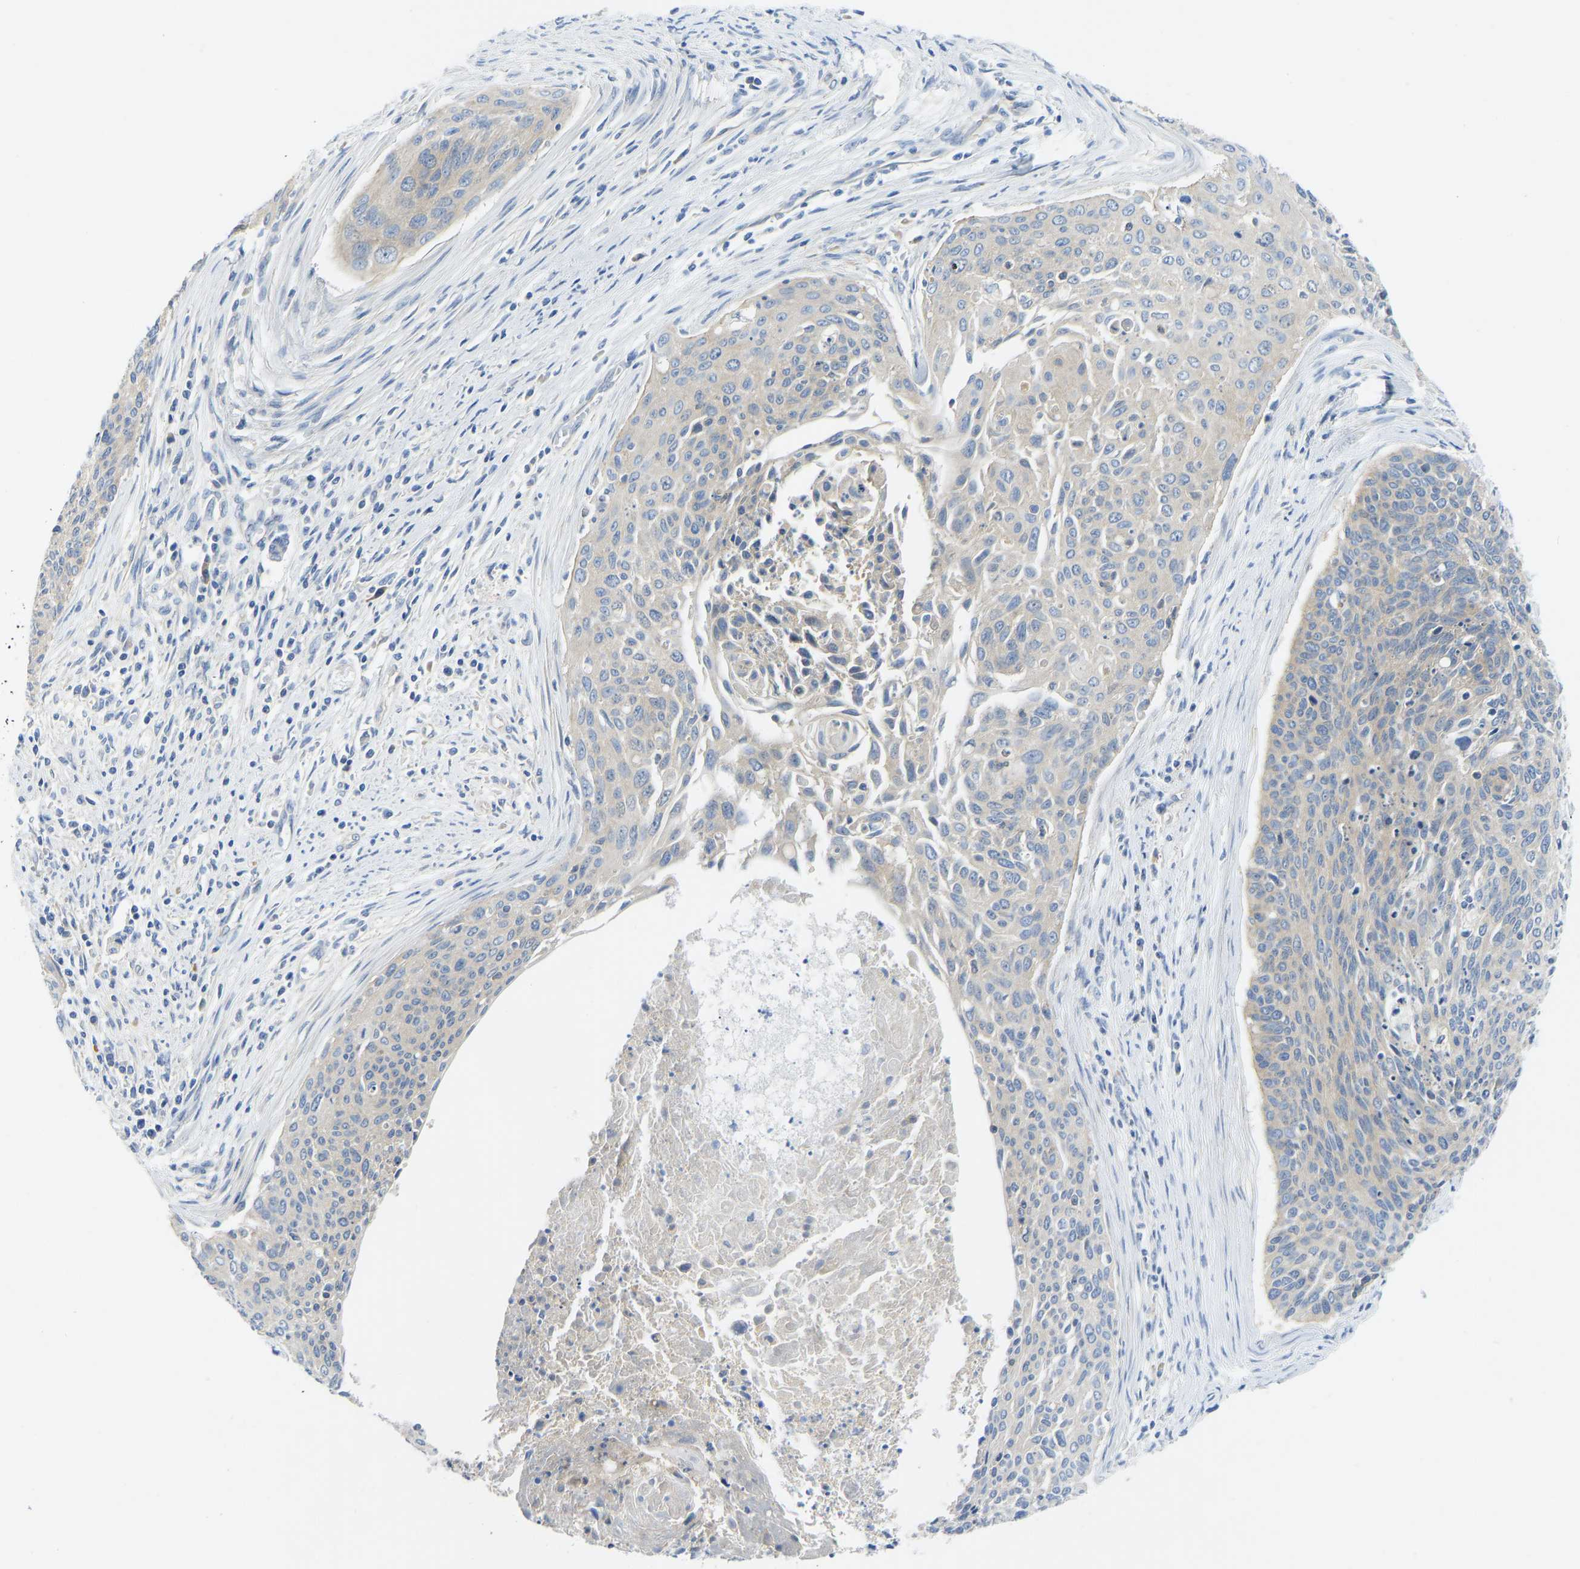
{"staining": {"intensity": "weak", "quantity": "<25%", "location": "cytoplasmic/membranous"}, "tissue": "cervical cancer", "cell_type": "Tumor cells", "image_type": "cancer", "snomed": [{"axis": "morphology", "description": "Squamous cell carcinoma, NOS"}, {"axis": "topography", "description": "Cervix"}], "caption": "IHC of human cervical squamous cell carcinoma demonstrates no positivity in tumor cells. The staining was performed using DAB to visualize the protein expression in brown, while the nuclei were stained in blue with hematoxylin (Magnification: 20x).", "gene": "PPP3CA", "patient": {"sex": "female", "age": 55}}